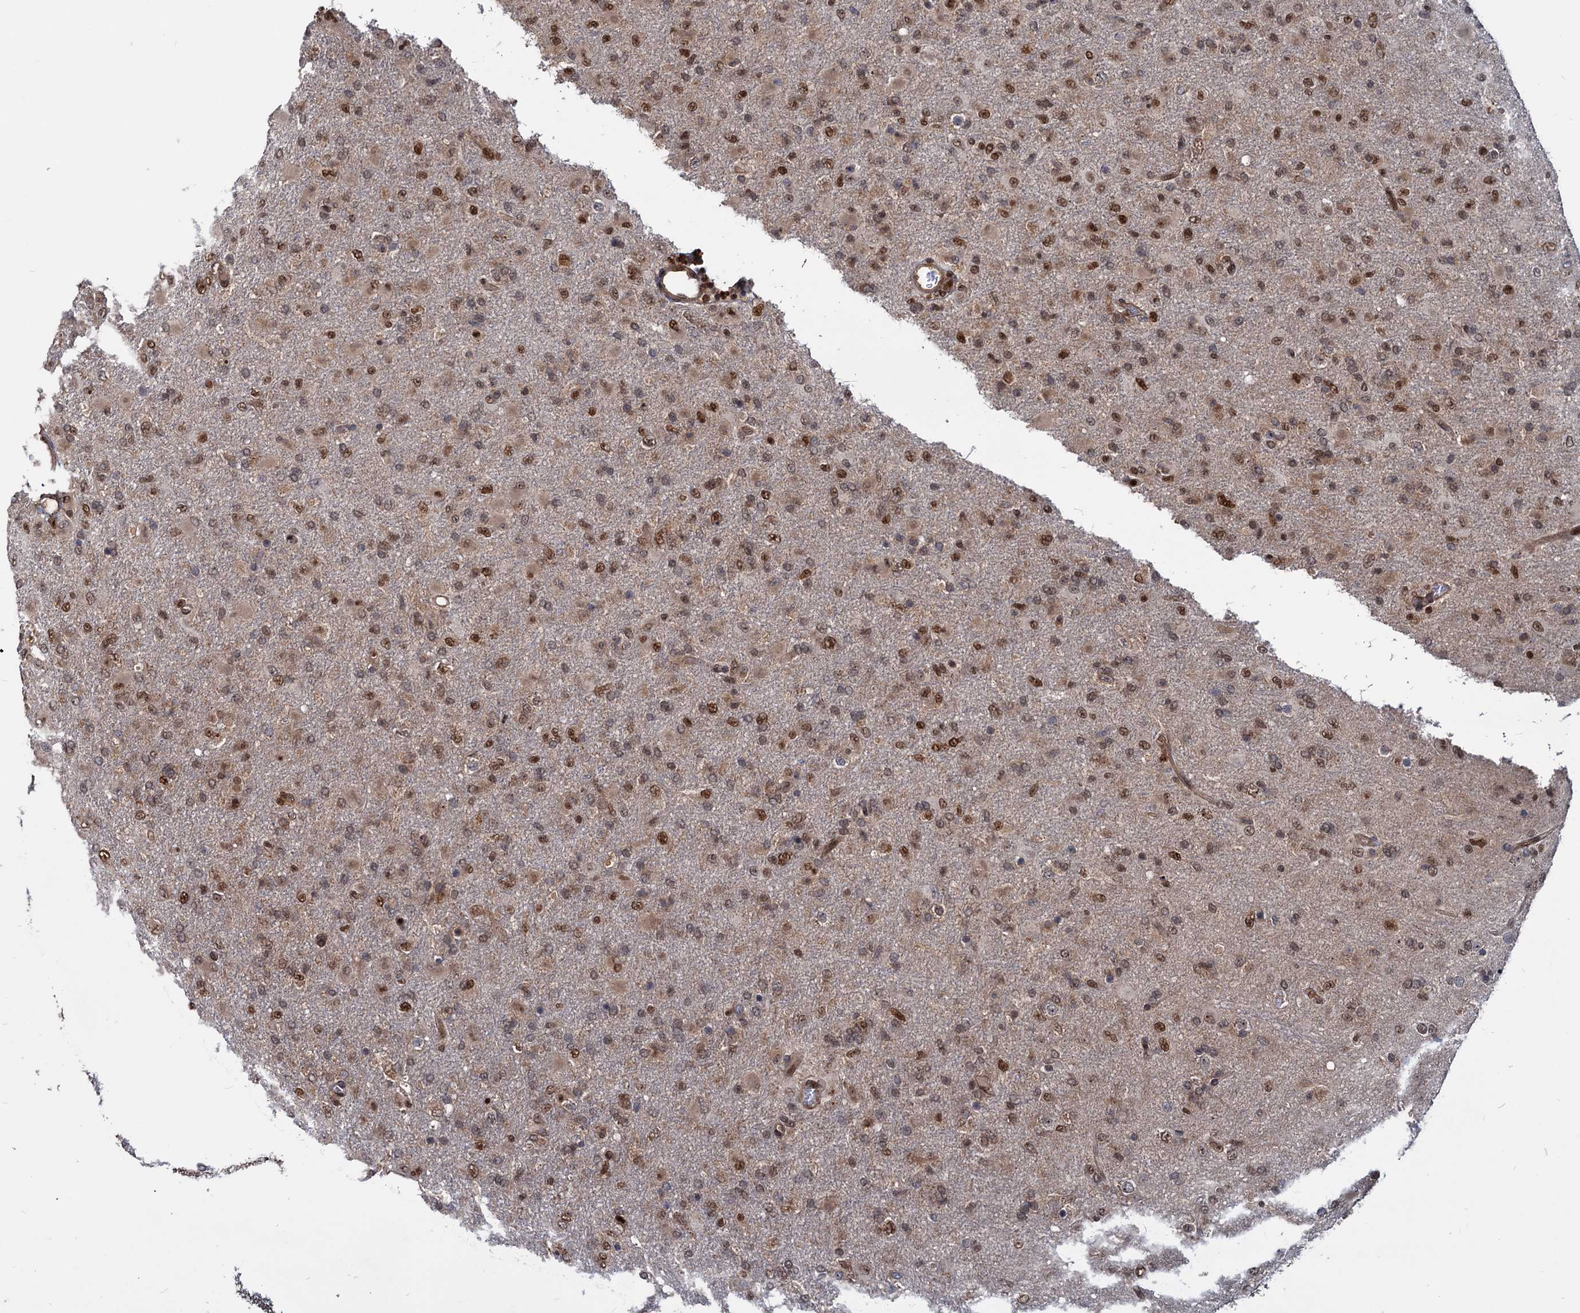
{"staining": {"intensity": "moderate", "quantity": ">75%", "location": "nuclear"}, "tissue": "glioma", "cell_type": "Tumor cells", "image_type": "cancer", "snomed": [{"axis": "morphology", "description": "Glioma, malignant, Low grade"}, {"axis": "topography", "description": "Brain"}], "caption": "Immunohistochemistry (IHC) histopathology image of neoplastic tissue: malignant glioma (low-grade) stained using immunohistochemistry exhibits medium levels of moderate protein expression localized specifically in the nuclear of tumor cells, appearing as a nuclear brown color.", "gene": "UBLCP1", "patient": {"sex": "male", "age": 65}}